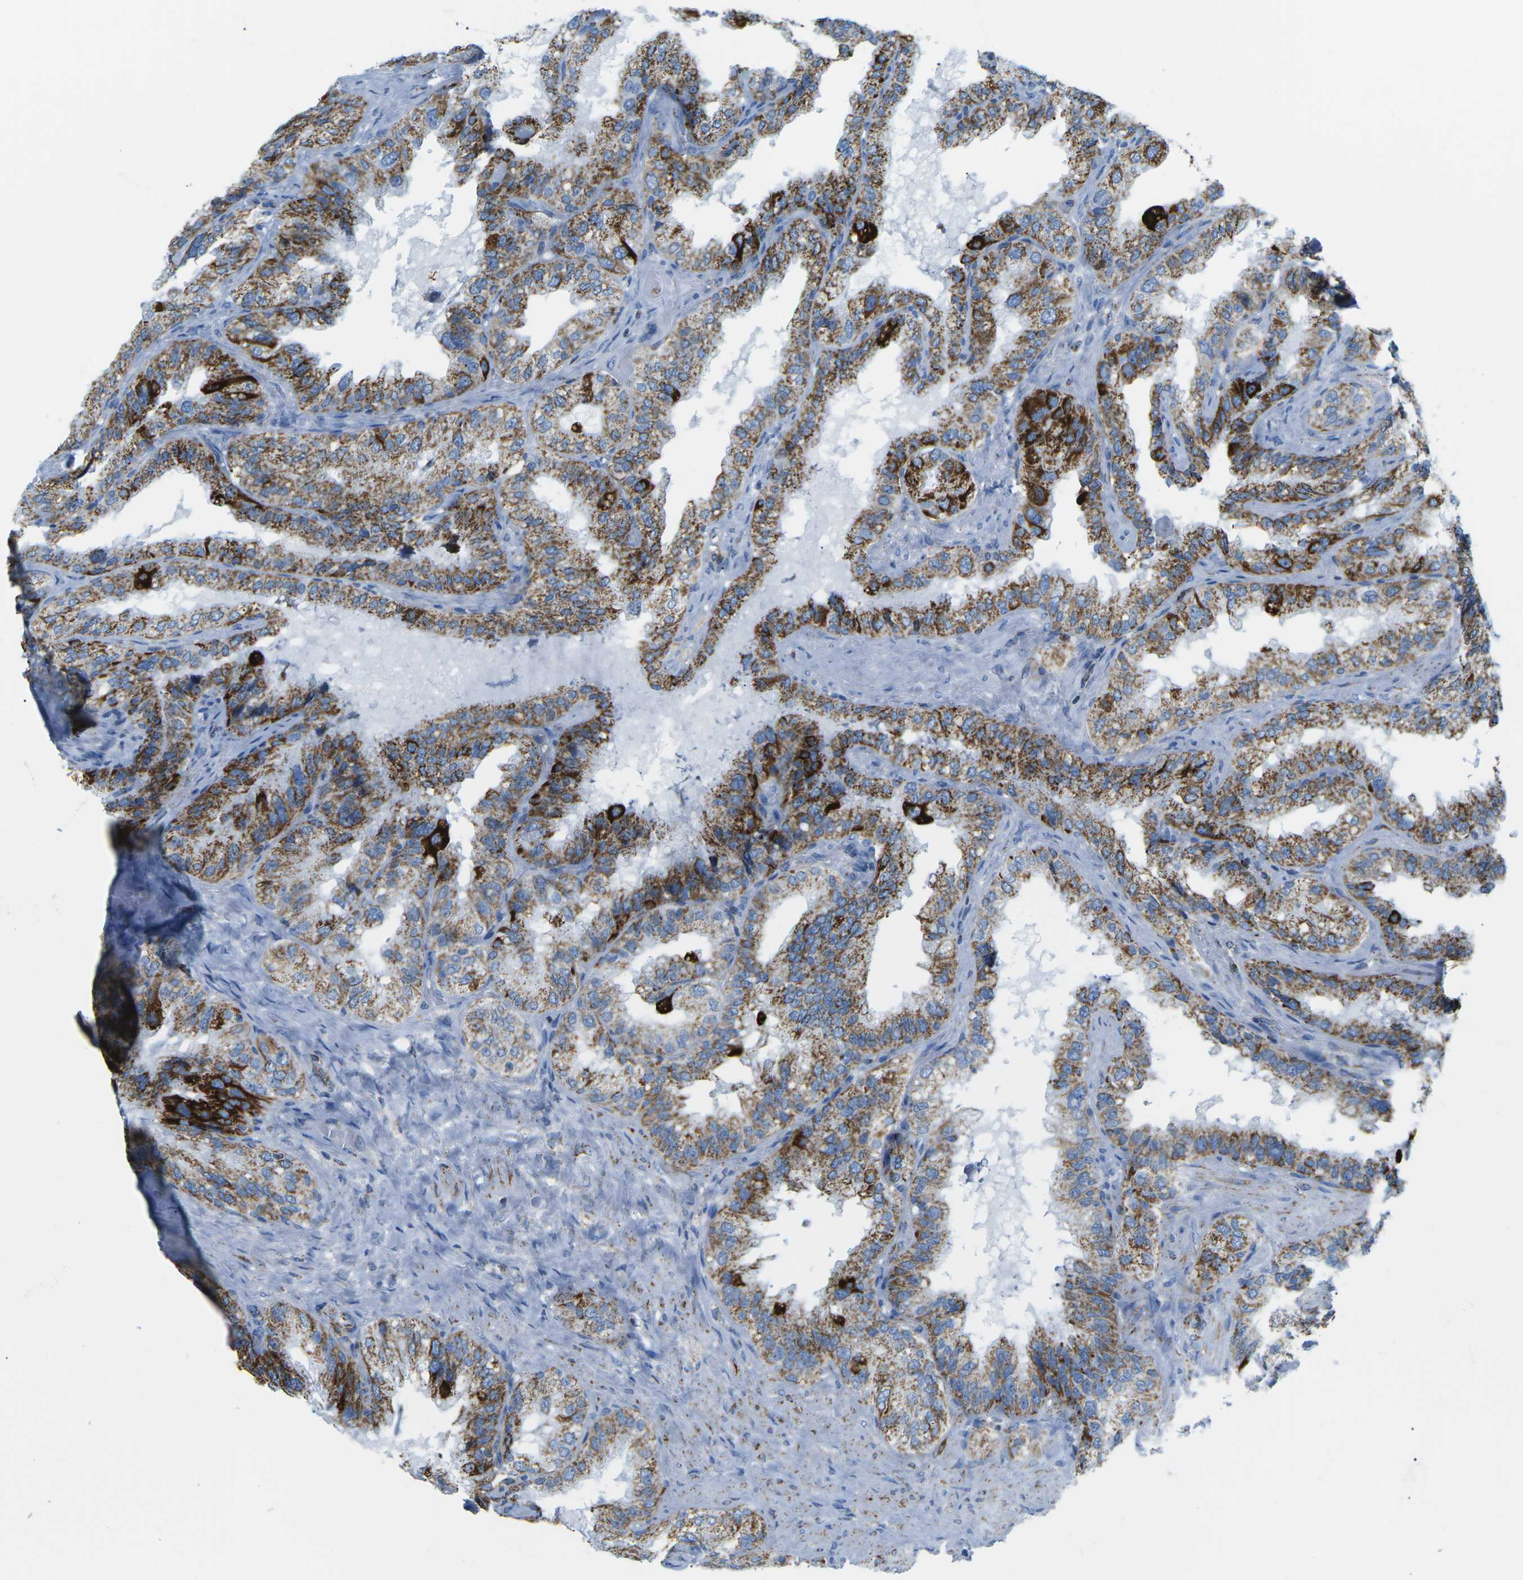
{"staining": {"intensity": "strong", "quantity": ">75%", "location": "cytoplasmic/membranous"}, "tissue": "seminal vesicle", "cell_type": "Glandular cells", "image_type": "normal", "snomed": [{"axis": "morphology", "description": "Normal tissue, NOS"}, {"axis": "topography", "description": "Seminal veicle"}], "caption": "DAB (3,3'-diaminobenzidine) immunohistochemical staining of normal human seminal vesicle exhibits strong cytoplasmic/membranous protein staining in approximately >75% of glandular cells. (DAB IHC with brightfield microscopy, high magnification).", "gene": "COX6C", "patient": {"sex": "male", "age": 68}}